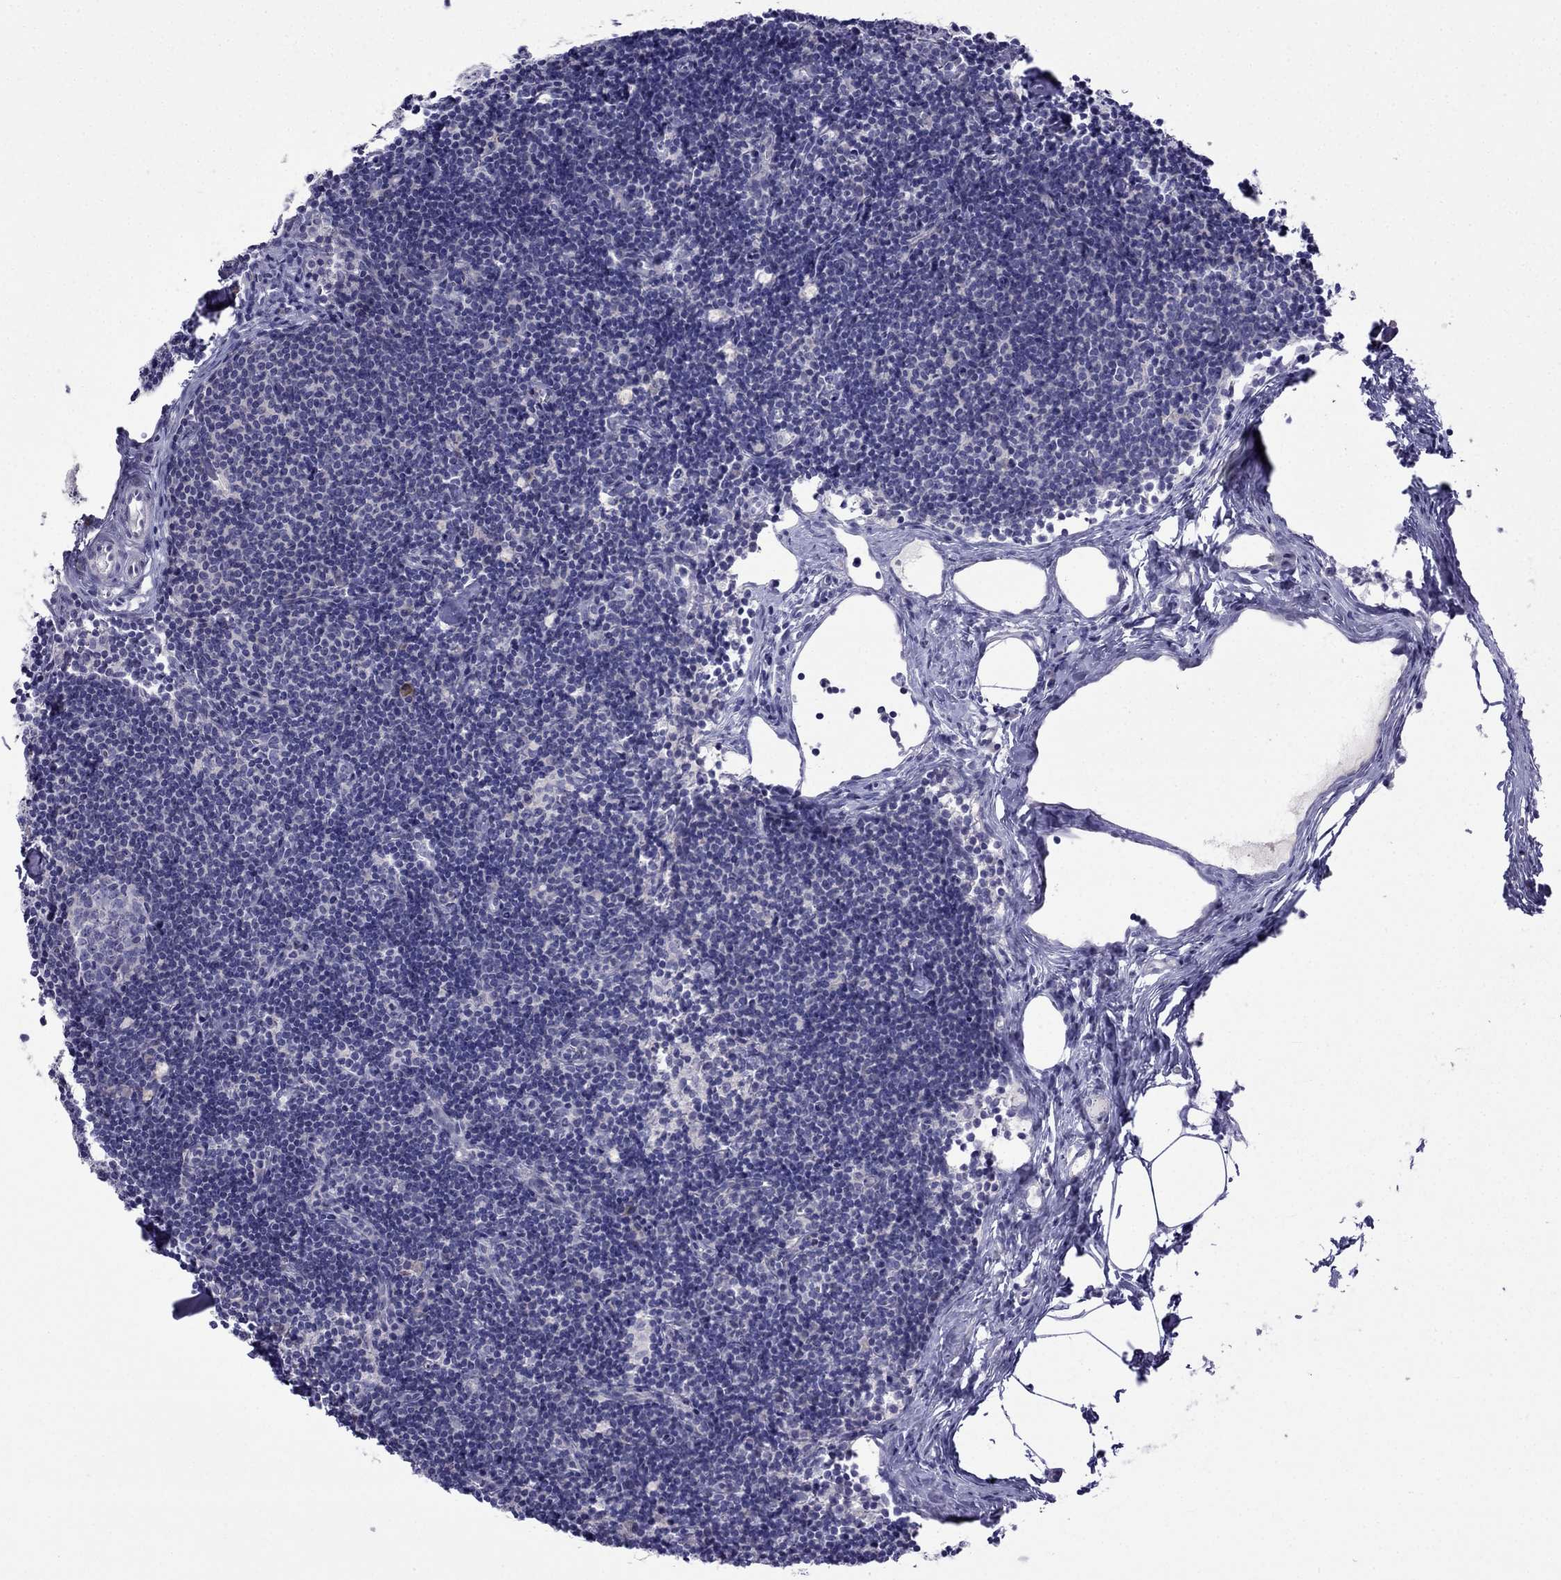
{"staining": {"intensity": "negative", "quantity": "none", "location": "none"}, "tissue": "lymph node", "cell_type": "Germinal center cells", "image_type": "normal", "snomed": [{"axis": "morphology", "description": "Normal tissue, NOS"}, {"axis": "topography", "description": "Lymph node"}], "caption": "A photomicrograph of human lymph node is negative for staining in germinal center cells. (DAB (3,3'-diaminobenzidine) immunohistochemistry (IHC), high magnification).", "gene": "PATE1", "patient": {"sex": "female", "age": 42}}